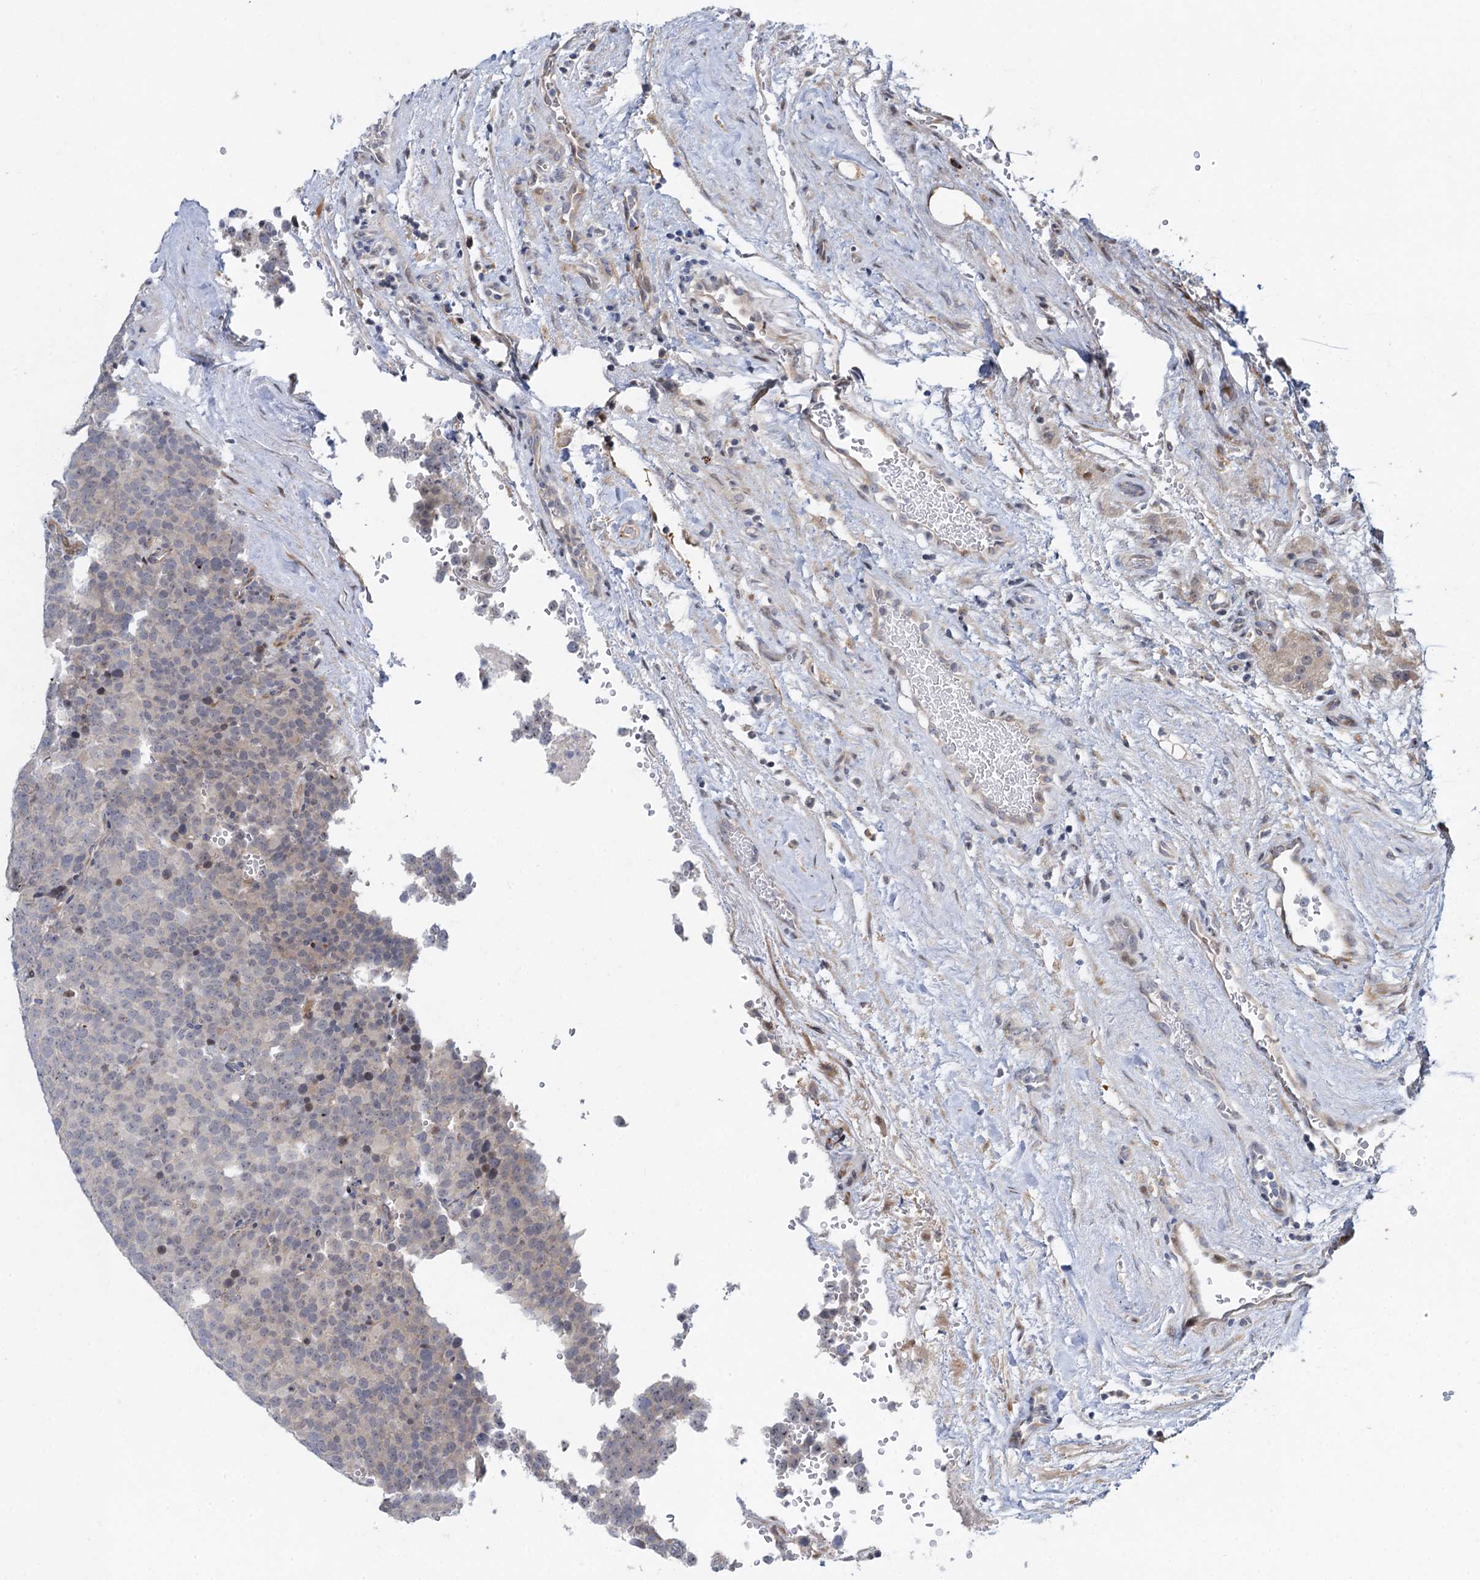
{"staining": {"intensity": "negative", "quantity": "none", "location": "none"}, "tissue": "testis cancer", "cell_type": "Tumor cells", "image_type": "cancer", "snomed": [{"axis": "morphology", "description": "Seminoma, NOS"}, {"axis": "topography", "description": "Testis"}], "caption": "IHC photomicrograph of neoplastic tissue: human testis cancer stained with DAB displays no significant protein expression in tumor cells. (DAB immunohistochemistry (IHC) visualized using brightfield microscopy, high magnification).", "gene": "QPCTL", "patient": {"sex": "male", "age": 71}}